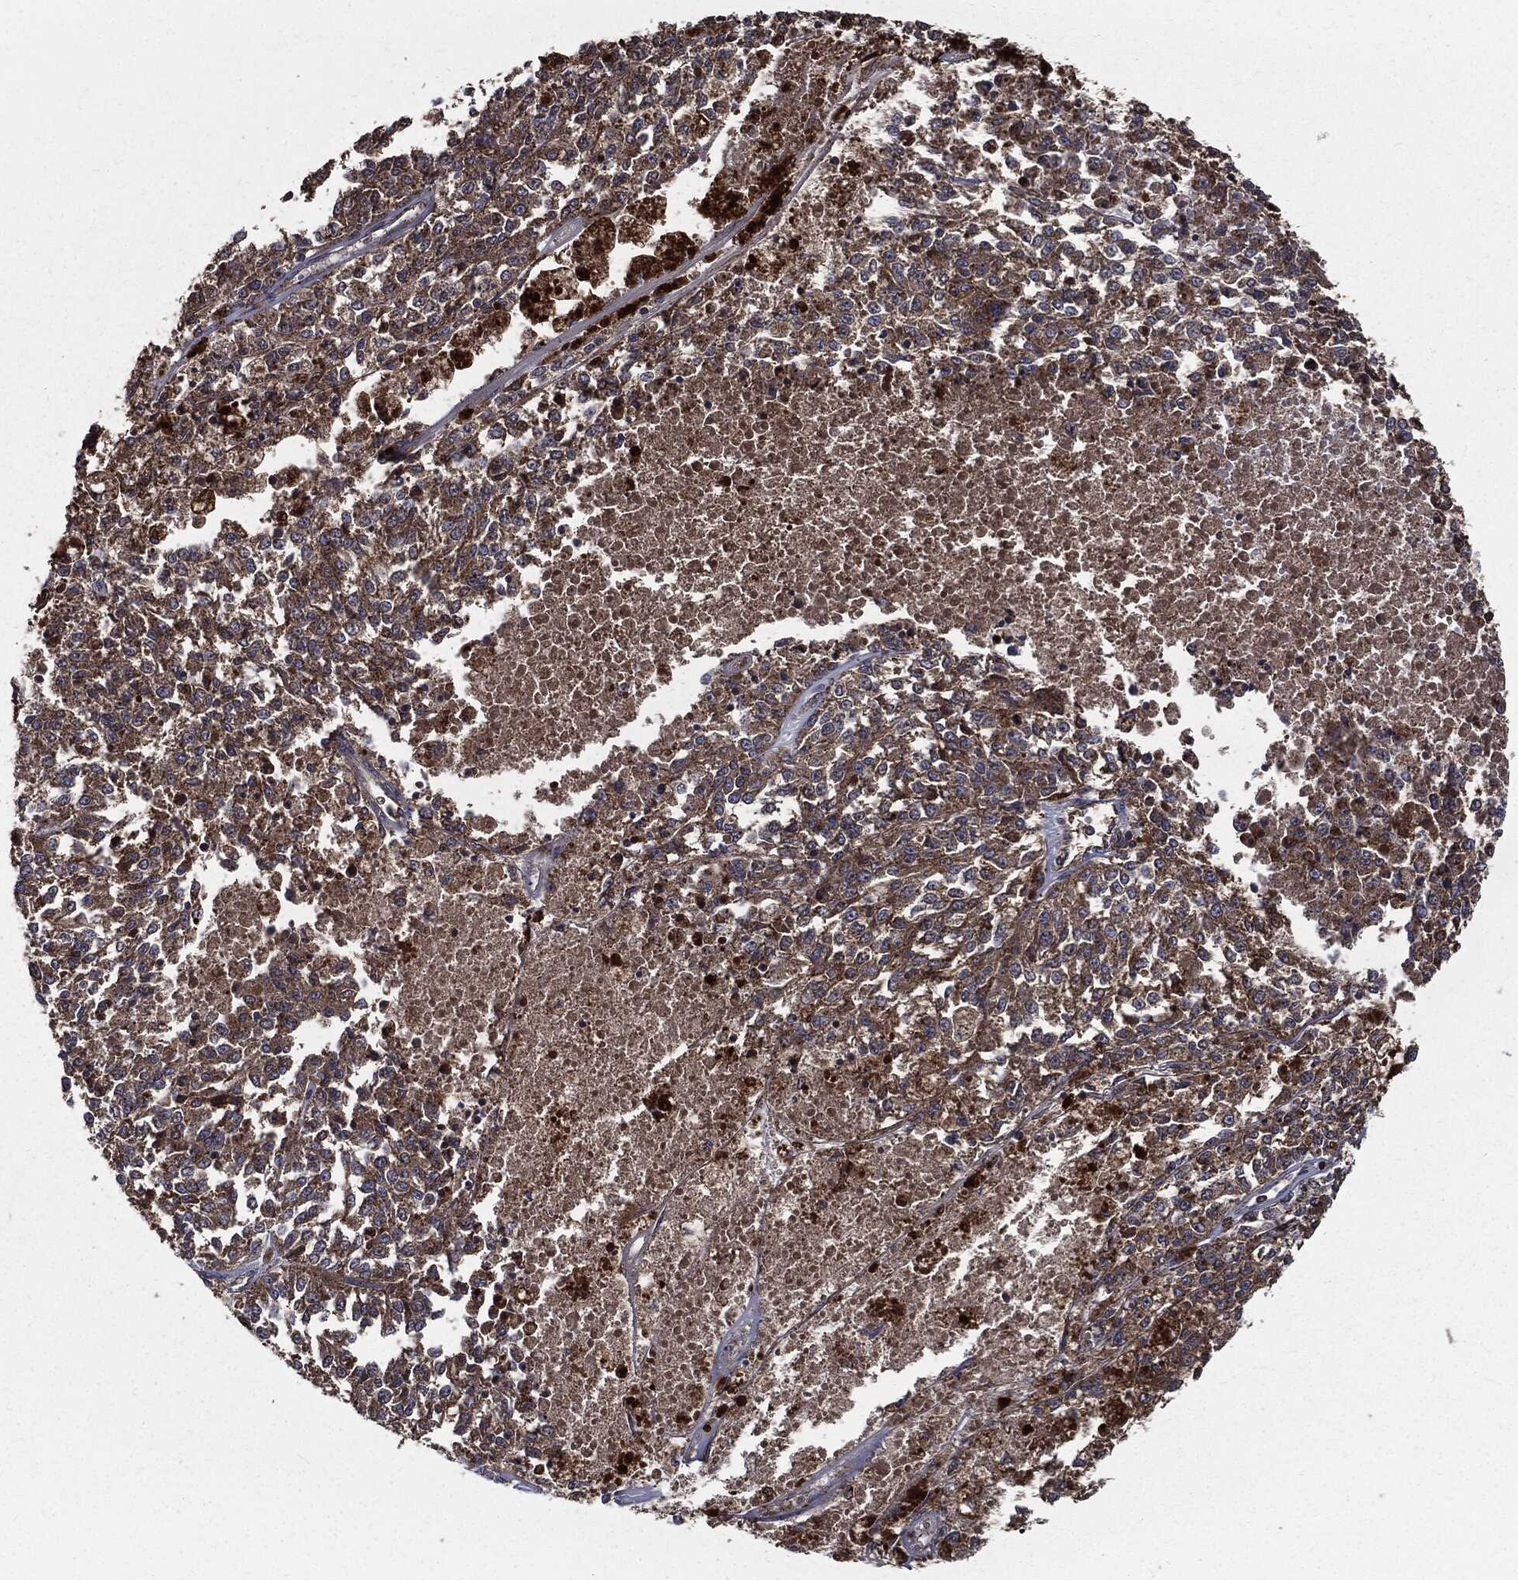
{"staining": {"intensity": "moderate", "quantity": "25%-75%", "location": "cytoplasmic/membranous"}, "tissue": "melanoma", "cell_type": "Tumor cells", "image_type": "cancer", "snomed": [{"axis": "morphology", "description": "Malignant melanoma, Metastatic site"}, {"axis": "topography", "description": "Lymph node"}], "caption": "DAB (3,3'-diaminobenzidine) immunohistochemical staining of melanoma shows moderate cytoplasmic/membranous protein positivity in approximately 25%-75% of tumor cells.", "gene": "PDCD6IP", "patient": {"sex": "female", "age": 64}}